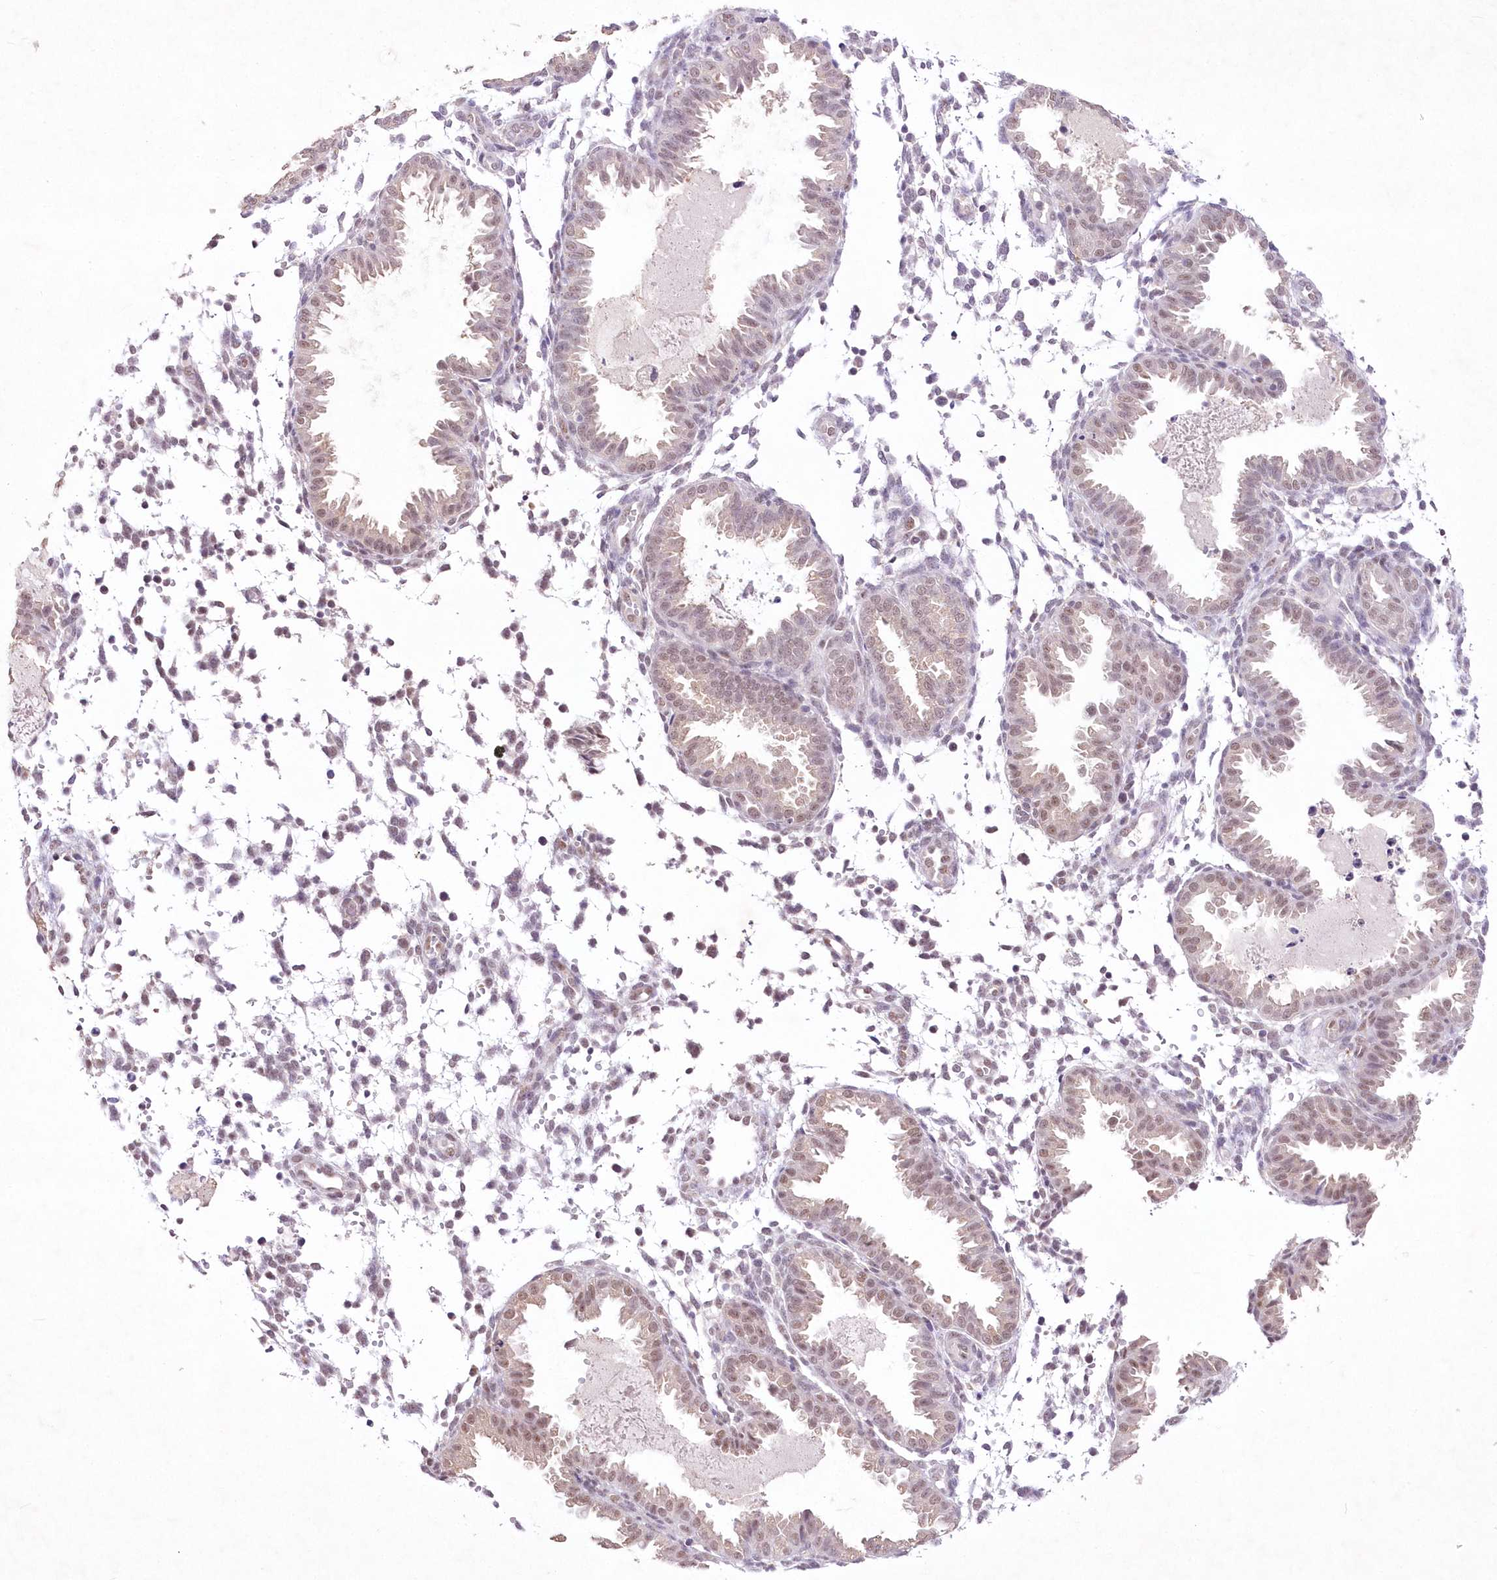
{"staining": {"intensity": "weak", "quantity": "<25%", "location": "nuclear"}, "tissue": "endometrium", "cell_type": "Cells in endometrial stroma", "image_type": "normal", "snomed": [{"axis": "morphology", "description": "Normal tissue, NOS"}, {"axis": "topography", "description": "Endometrium"}], "caption": "IHC of unremarkable endometrium displays no staining in cells in endometrial stroma.", "gene": "ENSG00000275740", "patient": {"sex": "female", "age": 33}}